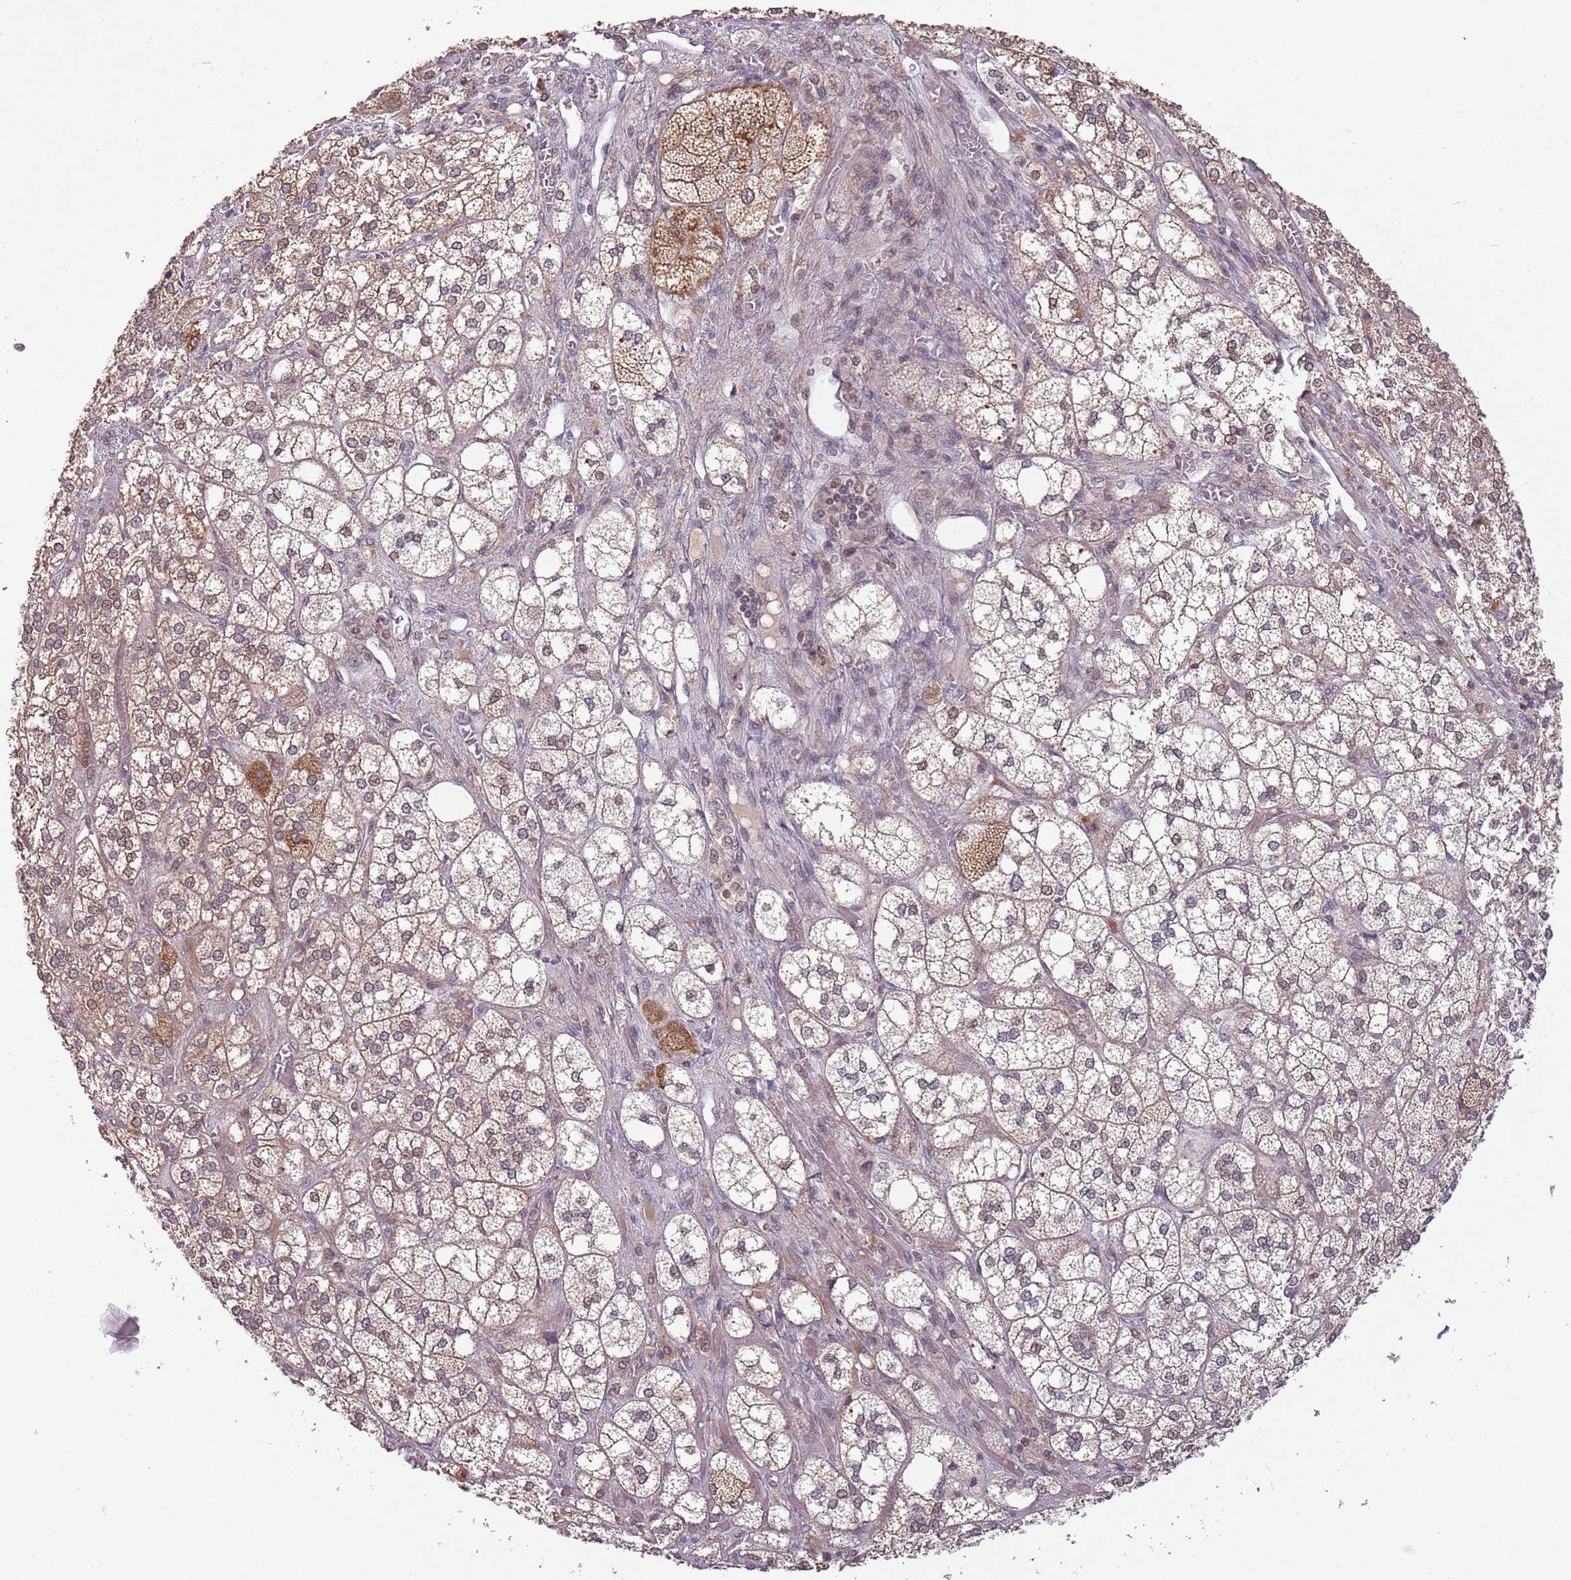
{"staining": {"intensity": "moderate", "quantity": "25%-75%", "location": "cytoplasmic/membranous,nuclear"}, "tissue": "adrenal gland", "cell_type": "Glandular cells", "image_type": "normal", "snomed": [{"axis": "morphology", "description": "Normal tissue, NOS"}, {"axis": "topography", "description": "Adrenal gland"}], "caption": "DAB (3,3'-diaminobenzidine) immunohistochemical staining of benign adrenal gland exhibits moderate cytoplasmic/membranous,nuclear protein expression in about 25%-75% of glandular cells. The protein is stained brown, and the nuclei are stained in blue (DAB (3,3'-diaminobenzidine) IHC with brightfield microscopy, high magnification).", "gene": "SUDS3", "patient": {"sex": "male", "age": 61}}